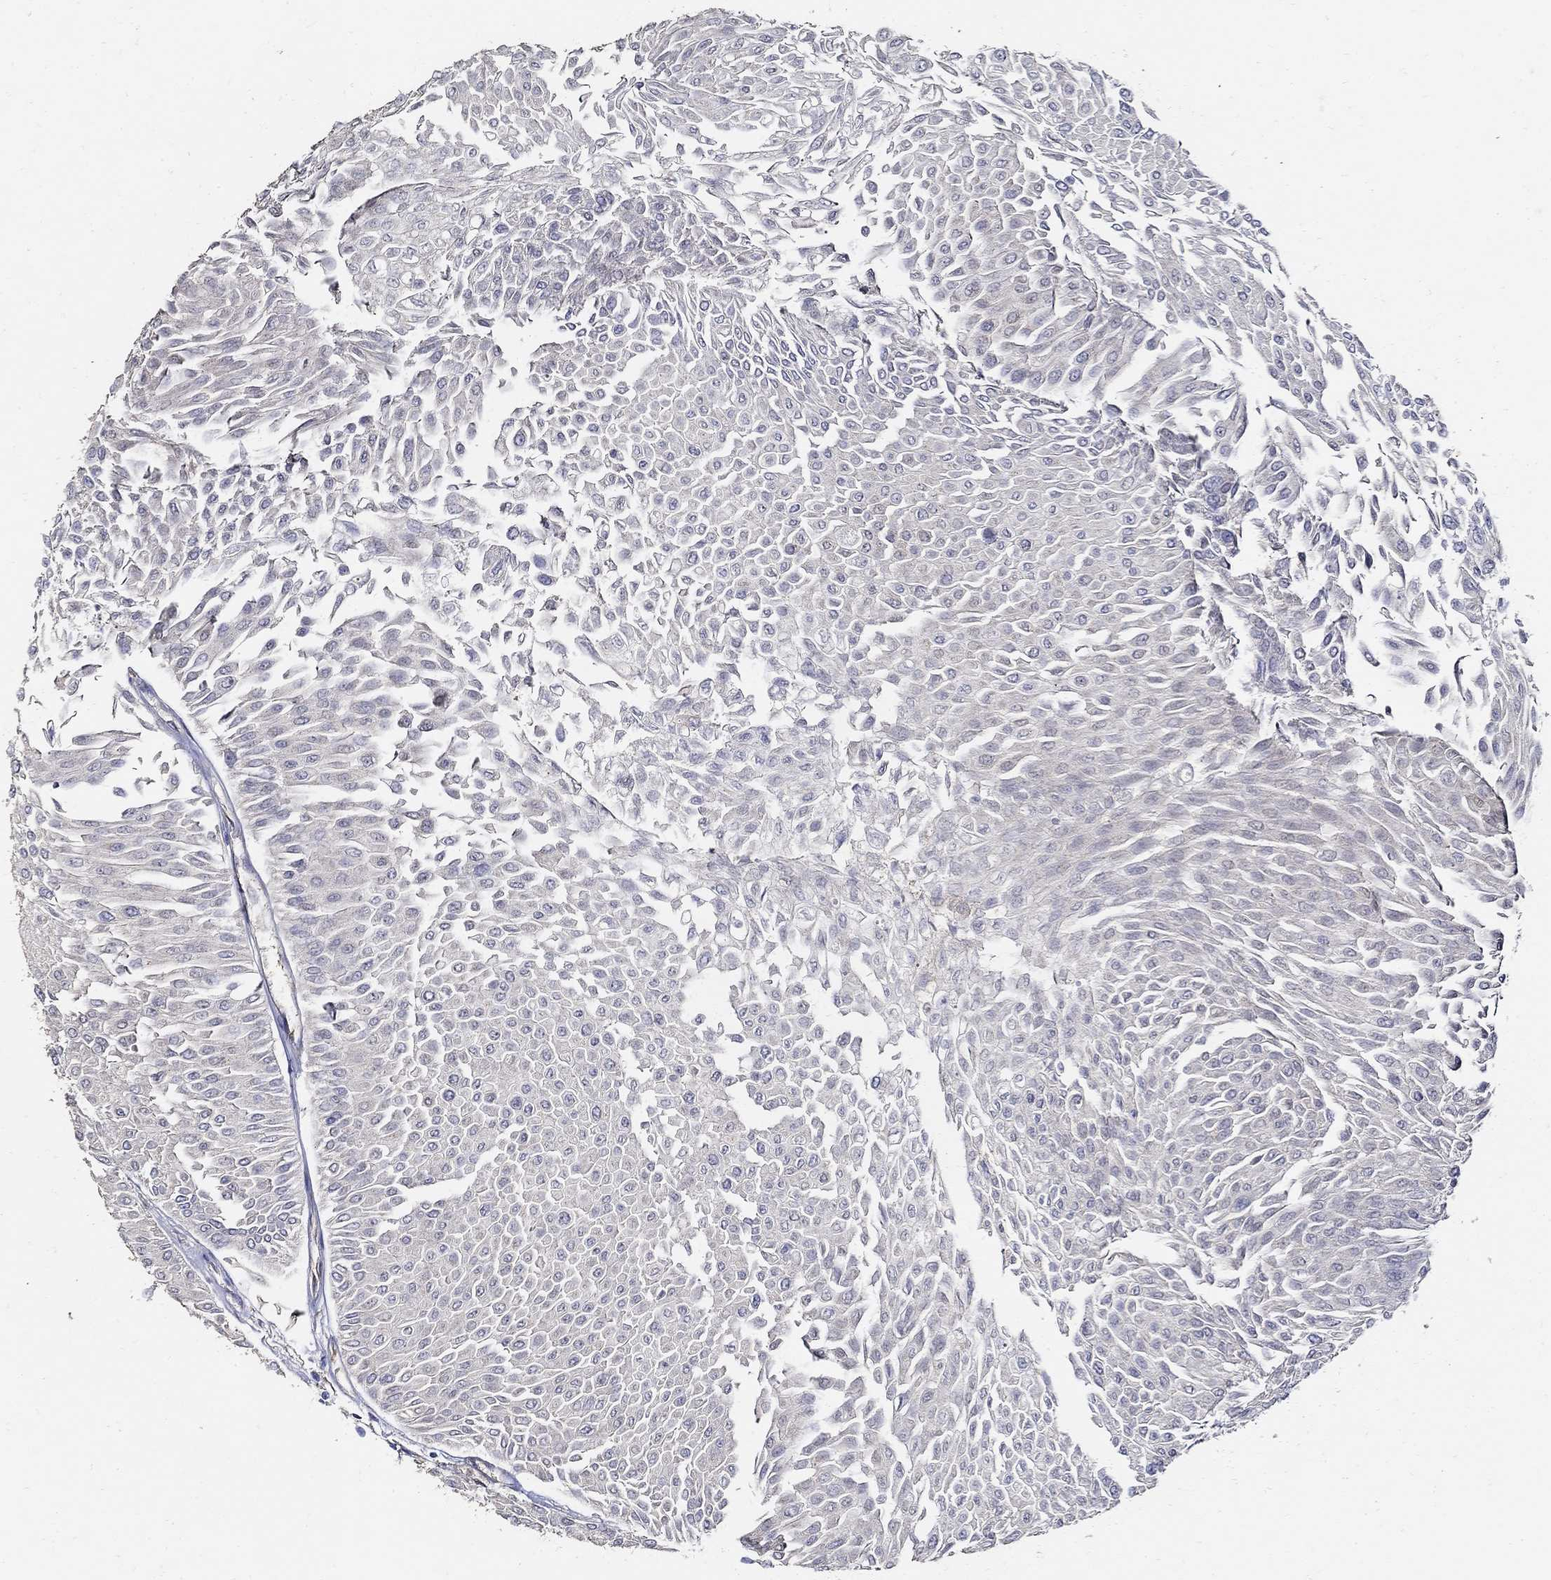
{"staining": {"intensity": "negative", "quantity": "none", "location": "none"}, "tissue": "urothelial cancer", "cell_type": "Tumor cells", "image_type": "cancer", "snomed": [{"axis": "morphology", "description": "Urothelial carcinoma, Low grade"}, {"axis": "topography", "description": "Urinary bladder"}], "caption": "Low-grade urothelial carcinoma was stained to show a protein in brown. There is no significant expression in tumor cells.", "gene": "EMILIN3", "patient": {"sex": "male", "age": 67}}